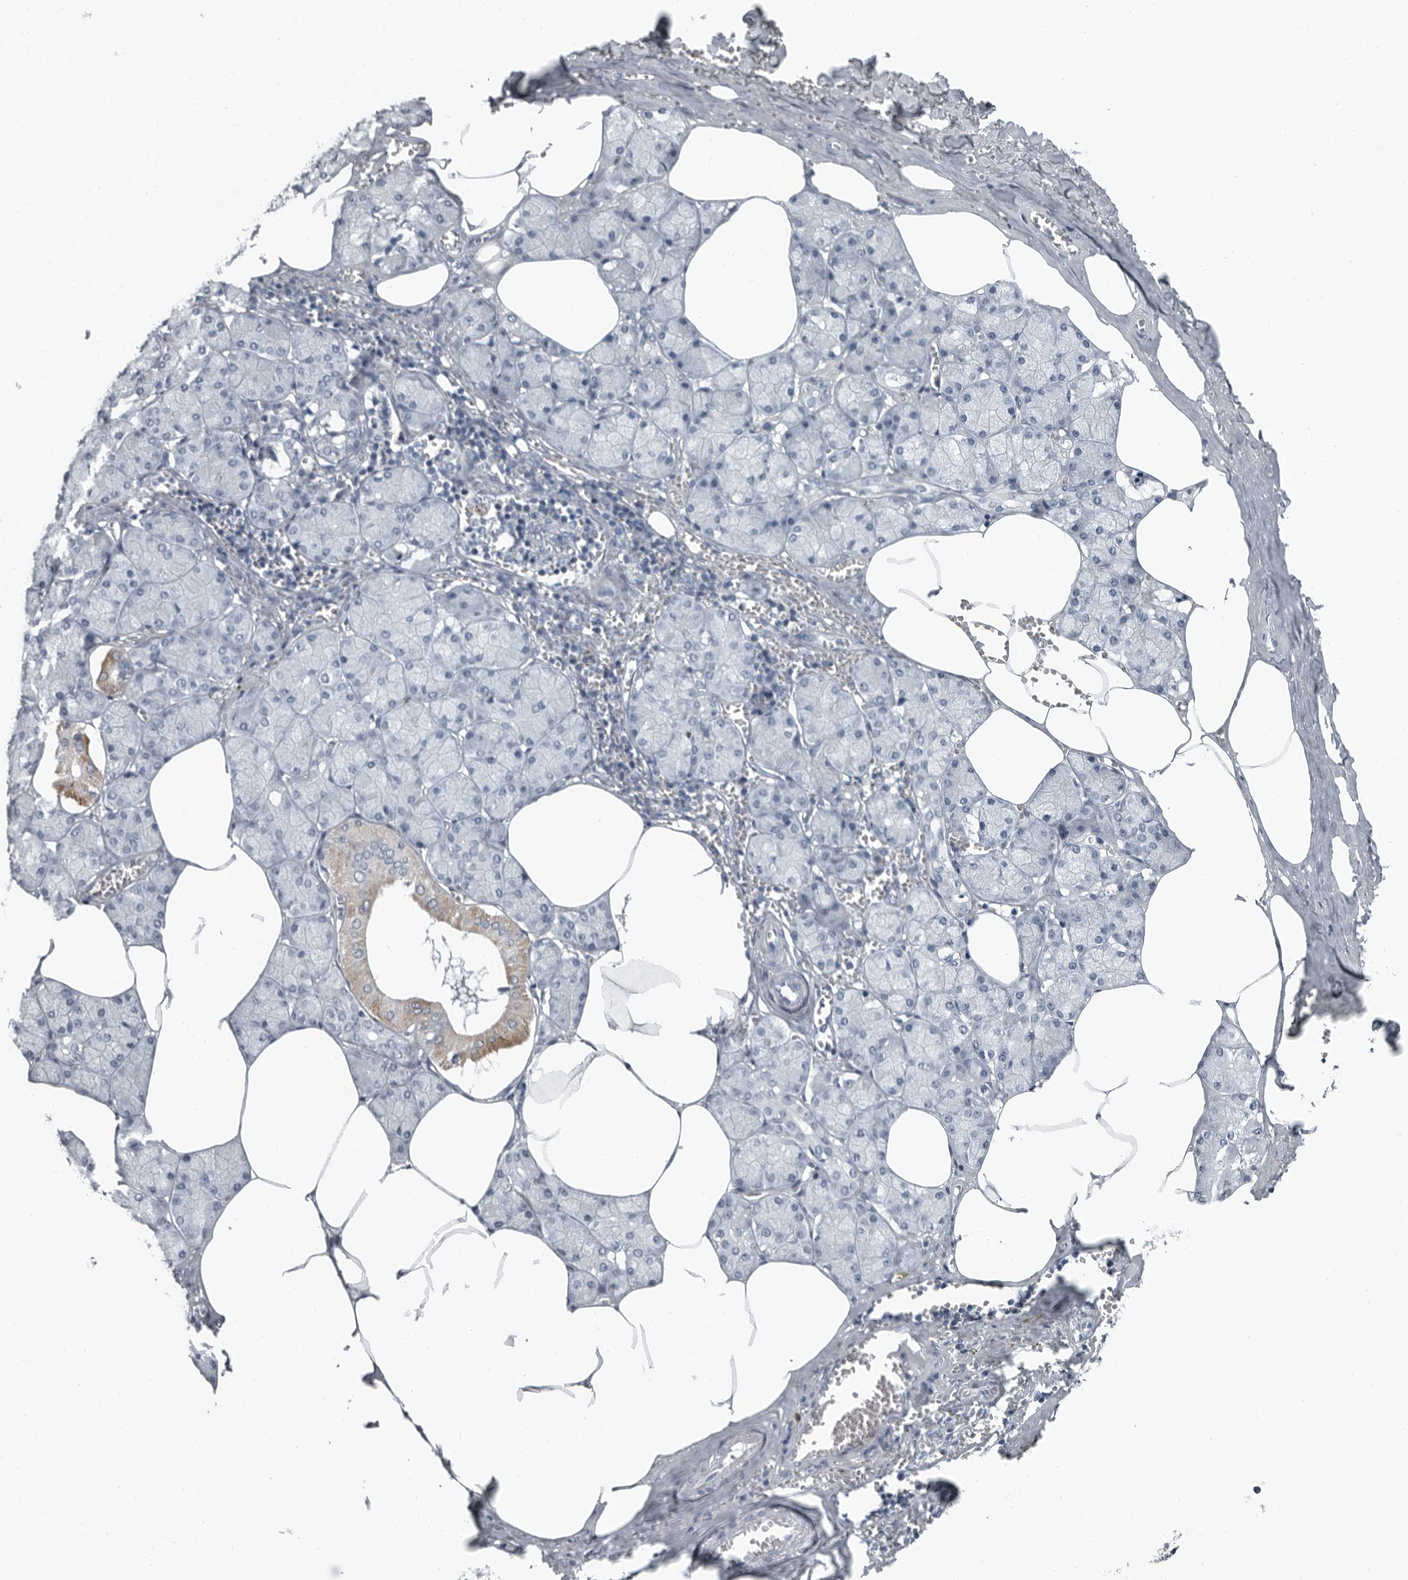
{"staining": {"intensity": "moderate", "quantity": "<25%", "location": "cytoplasmic/membranous"}, "tissue": "salivary gland", "cell_type": "Glandular cells", "image_type": "normal", "snomed": [{"axis": "morphology", "description": "Normal tissue, NOS"}, {"axis": "topography", "description": "Salivary gland"}], "caption": "IHC of unremarkable human salivary gland demonstrates low levels of moderate cytoplasmic/membranous staining in approximately <25% of glandular cells.", "gene": "PDCD11", "patient": {"sex": "male", "age": 62}}